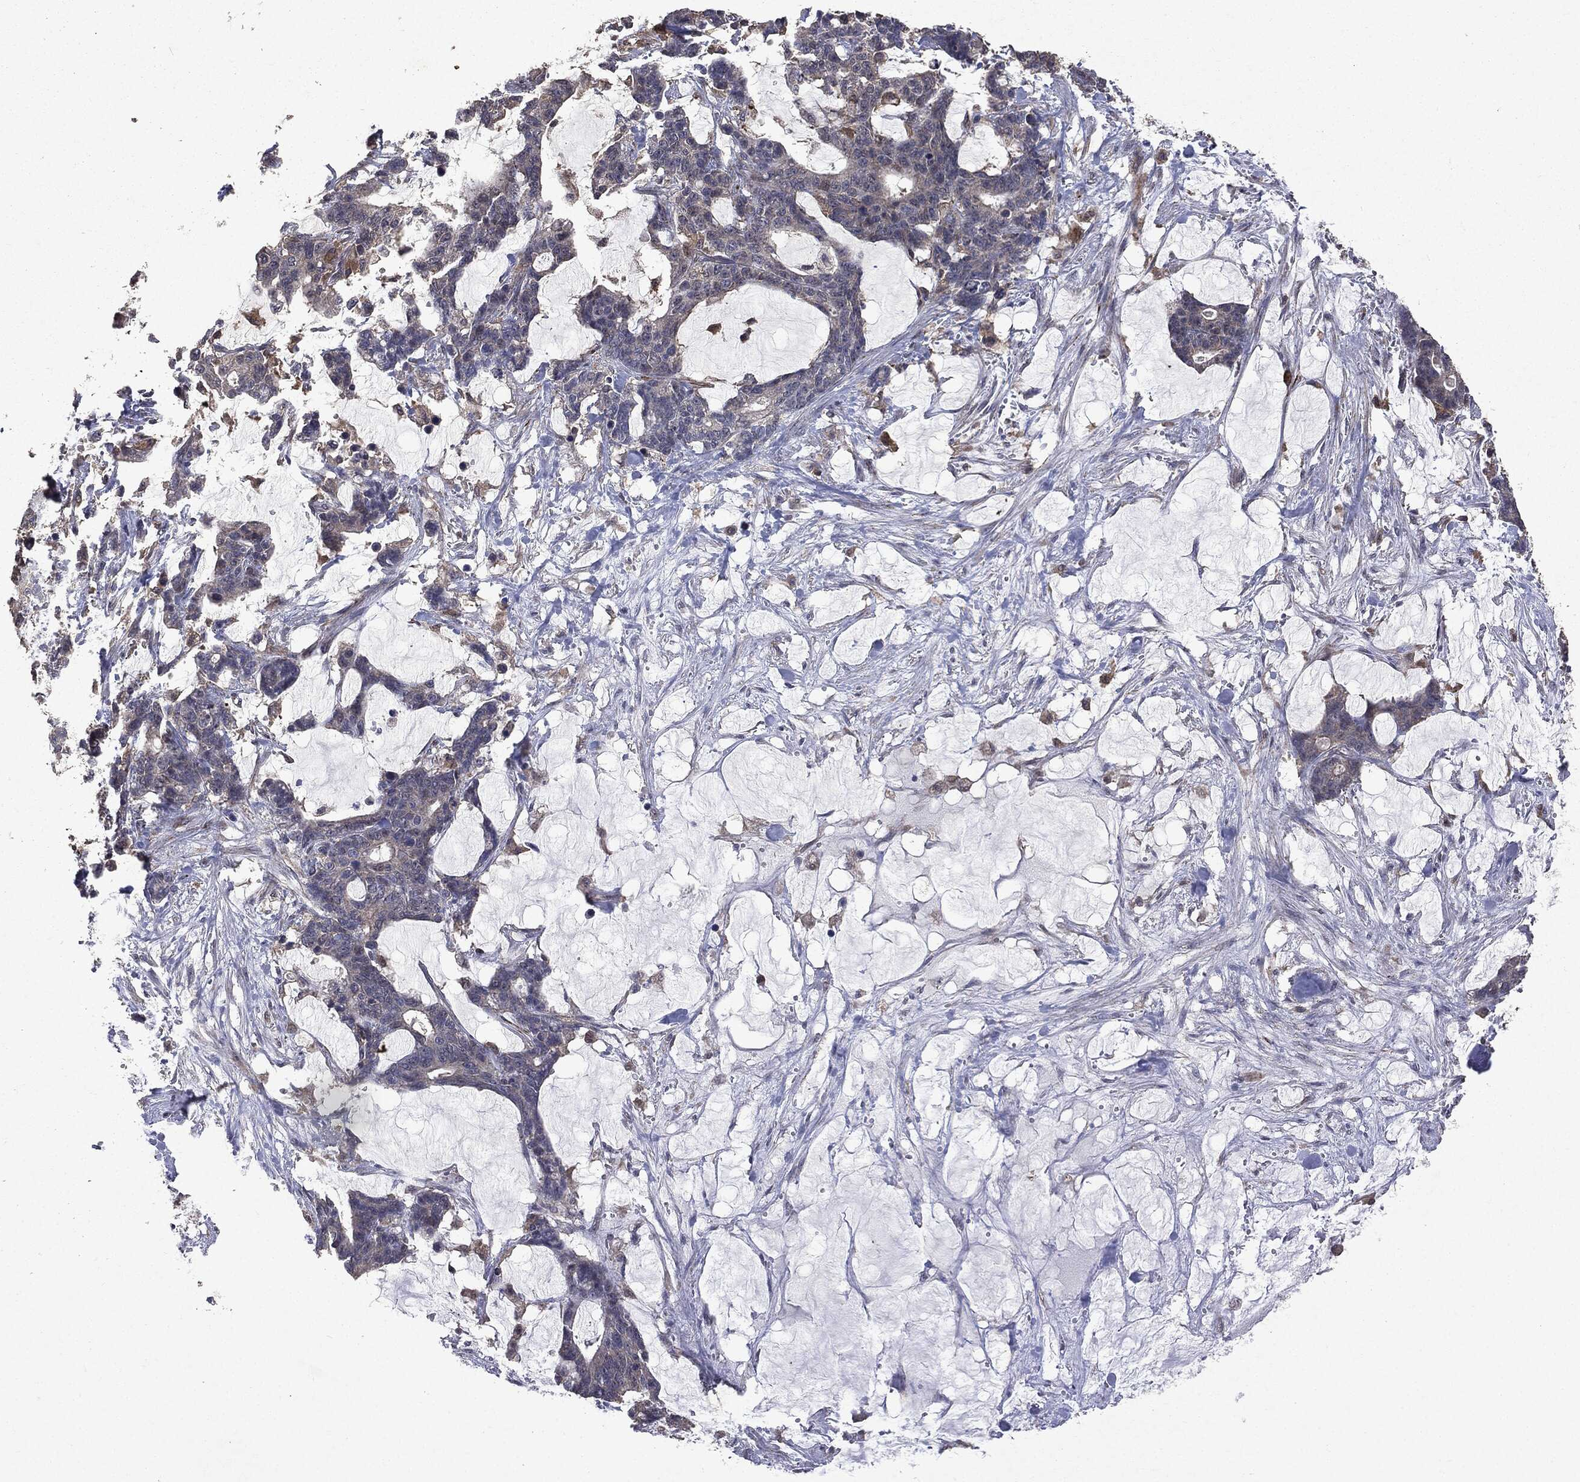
{"staining": {"intensity": "negative", "quantity": "none", "location": "none"}, "tissue": "stomach cancer", "cell_type": "Tumor cells", "image_type": "cancer", "snomed": [{"axis": "morphology", "description": "Normal tissue, NOS"}, {"axis": "morphology", "description": "Adenocarcinoma, NOS"}, {"axis": "topography", "description": "Stomach"}], "caption": "High power microscopy histopathology image of an IHC photomicrograph of stomach cancer (adenocarcinoma), revealing no significant staining in tumor cells.", "gene": "PTEN", "patient": {"sex": "female", "age": 64}}